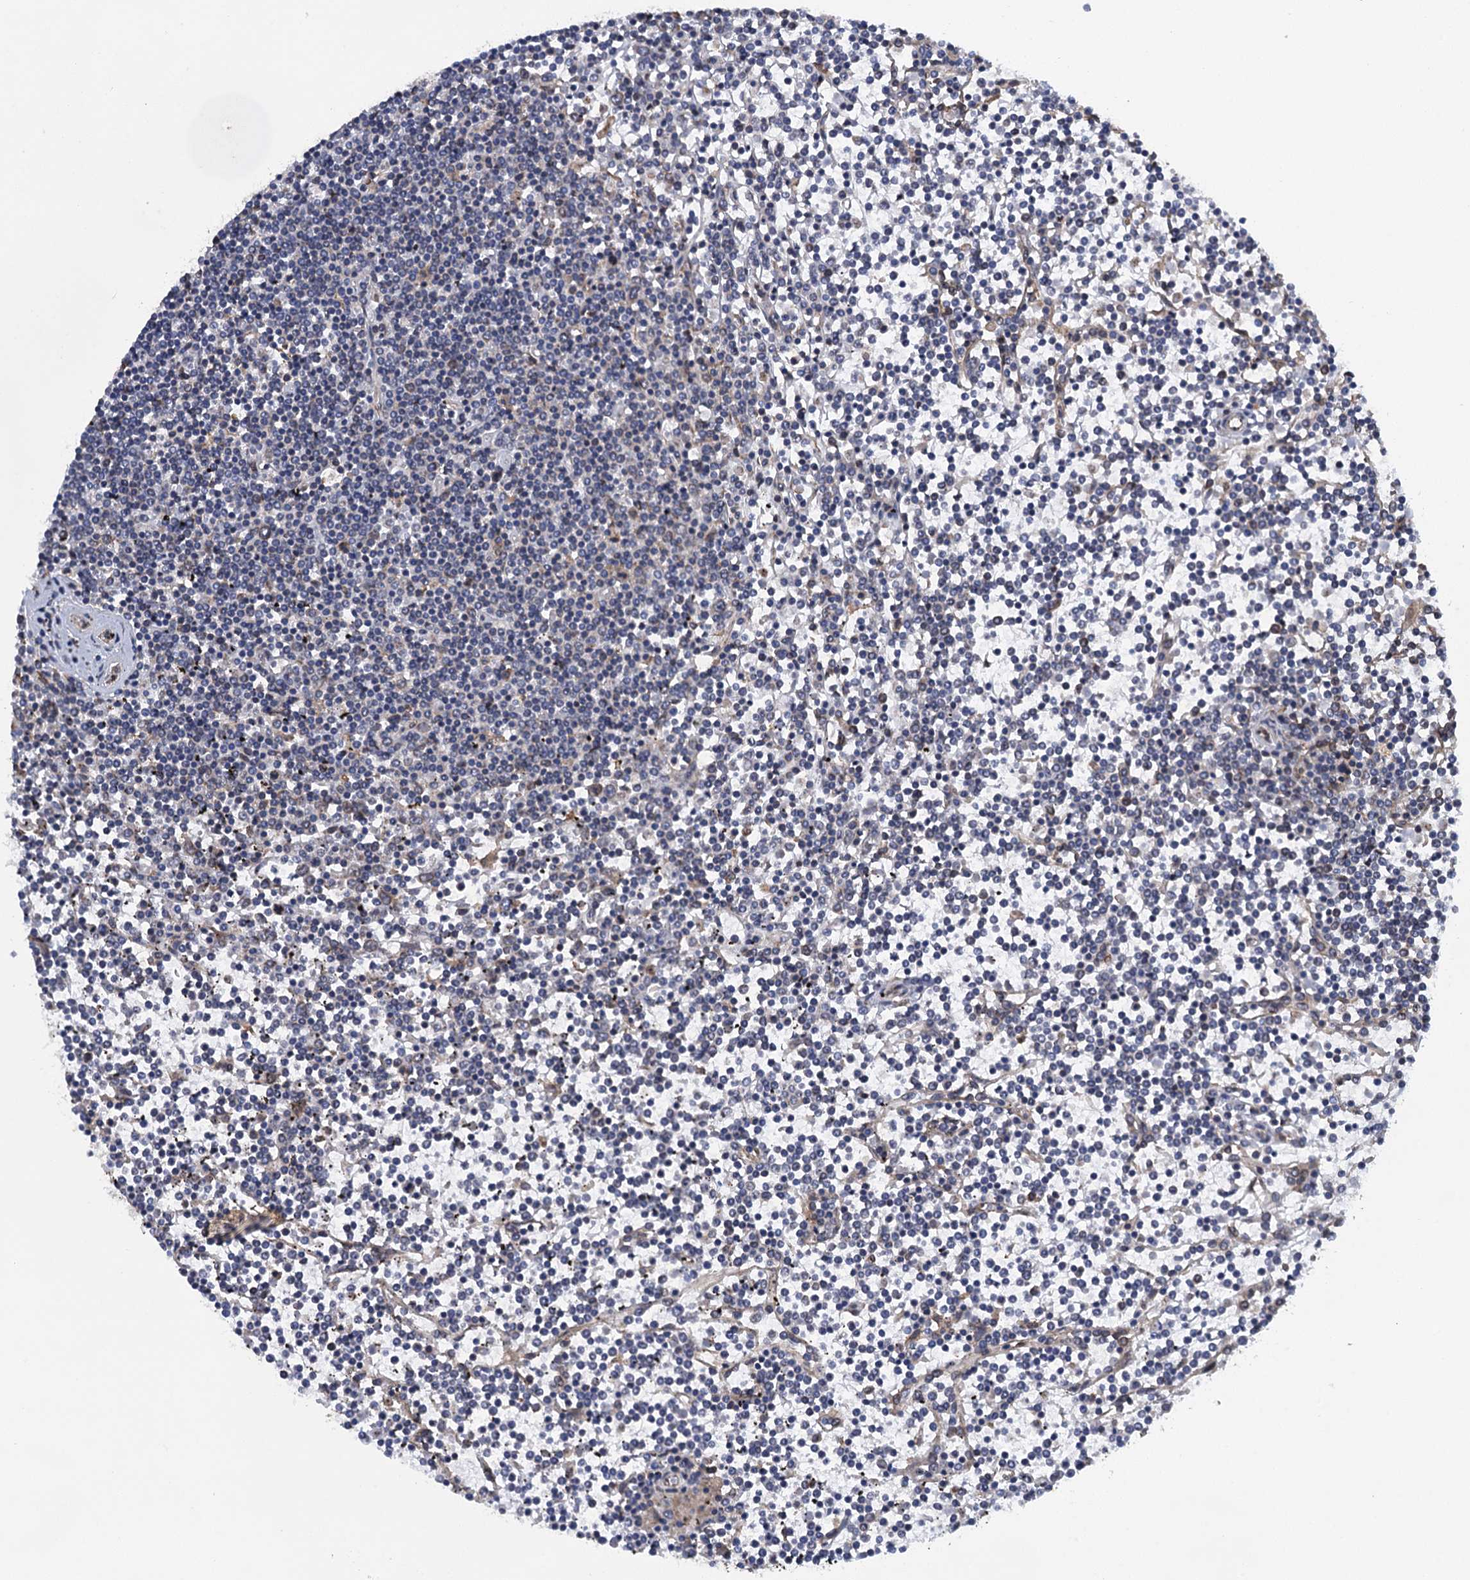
{"staining": {"intensity": "negative", "quantity": "none", "location": "none"}, "tissue": "lymphoma", "cell_type": "Tumor cells", "image_type": "cancer", "snomed": [{"axis": "morphology", "description": "Malignant lymphoma, non-Hodgkin's type, Low grade"}, {"axis": "topography", "description": "Spleen"}], "caption": "This micrograph is of low-grade malignant lymphoma, non-Hodgkin's type stained with IHC to label a protein in brown with the nuclei are counter-stained blue. There is no expression in tumor cells. (DAB immunohistochemistry (IHC) with hematoxylin counter stain).", "gene": "ARMC5", "patient": {"sex": "female", "age": 19}}